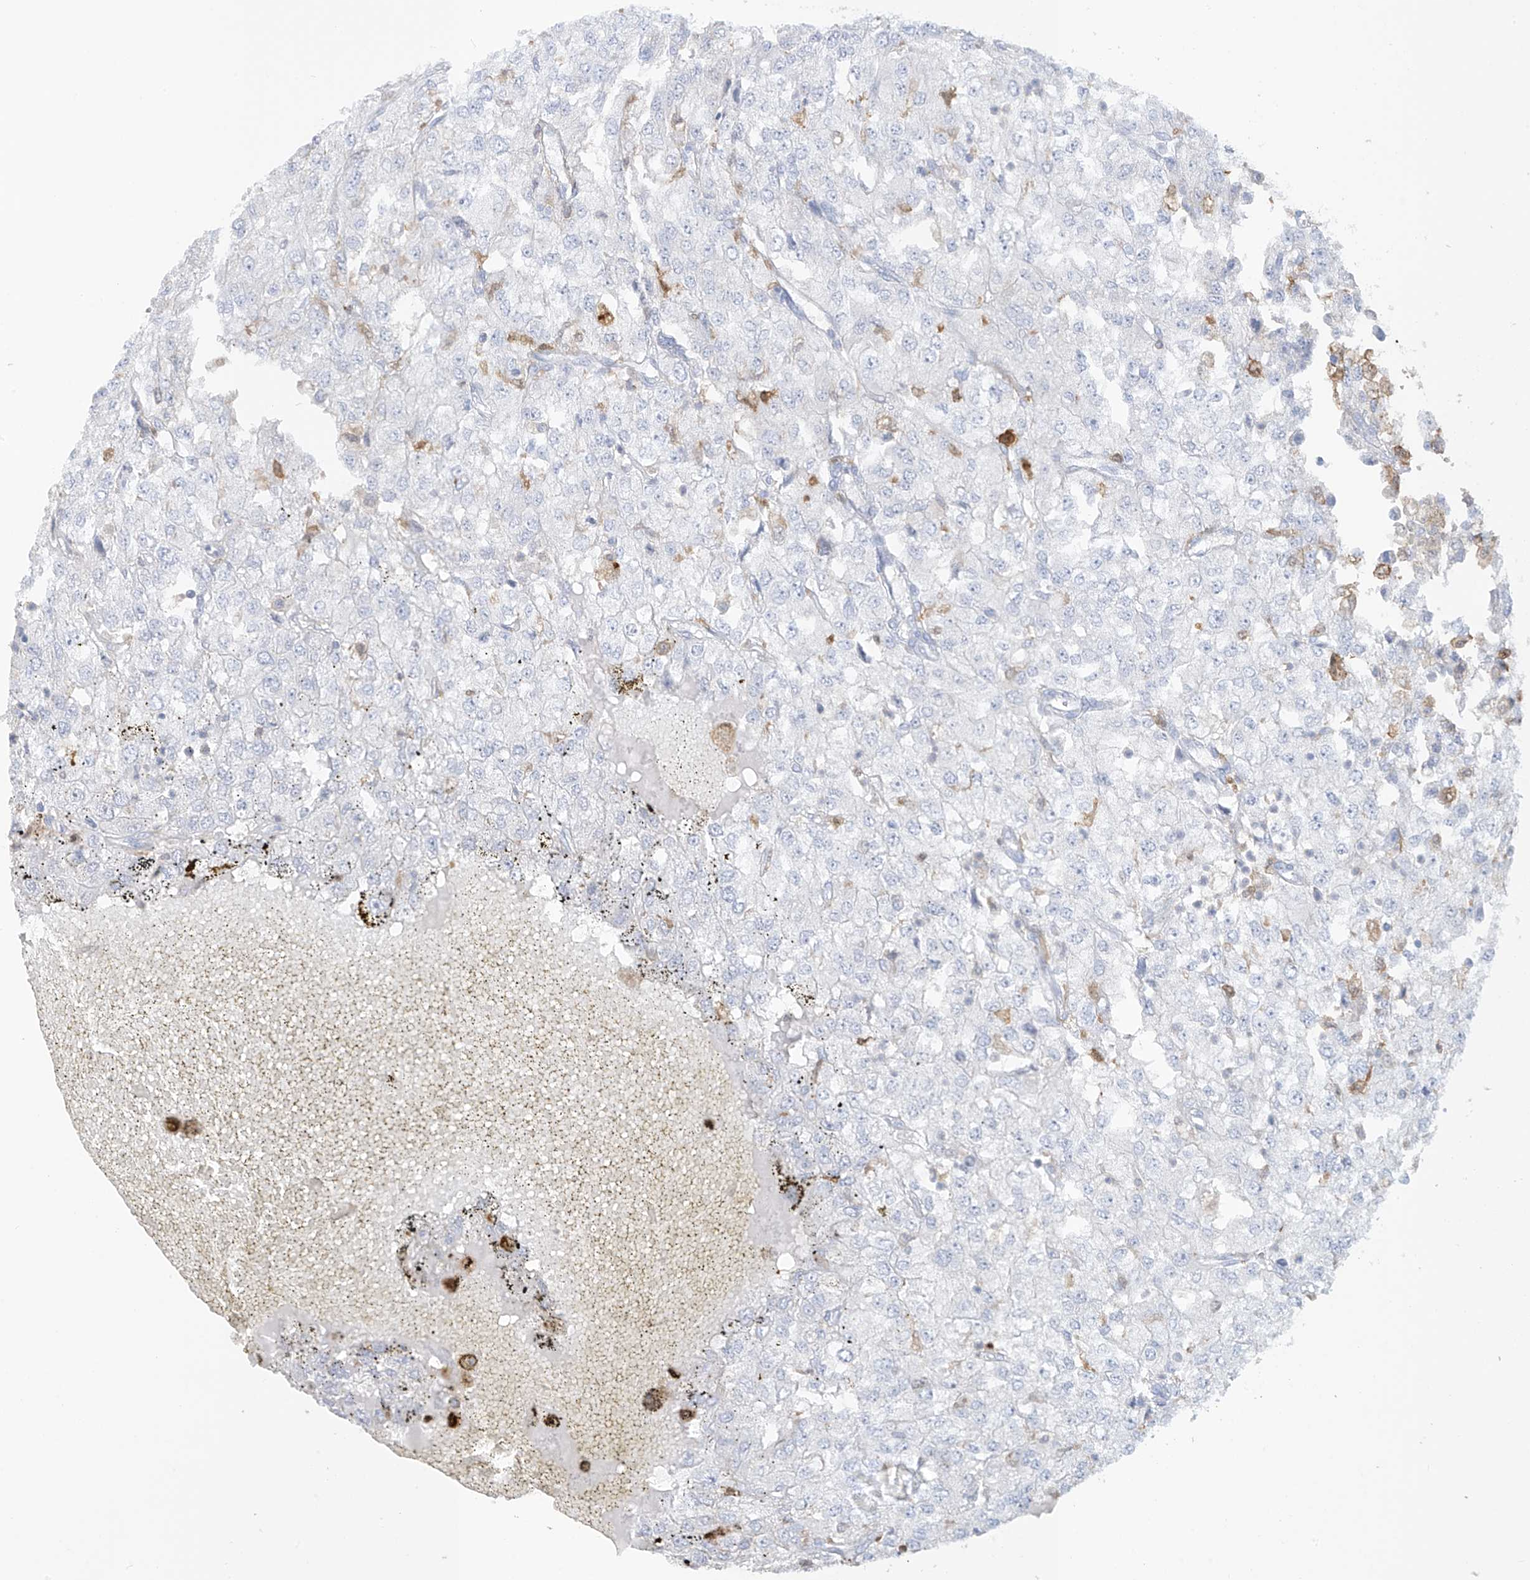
{"staining": {"intensity": "negative", "quantity": "none", "location": "none"}, "tissue": "renal cancer", "cell_type": "Tumor cells", "image_type": "cancer", "snomed": [{"axis": "morphology", "description": "Adenocarcinoma, NOS"}, {"axis": "topography", "description": "Kidney"}], "caption": "Human renal cancer (adenocarcinoma) stained for a protein using immunohistochemistry exhibits no expression in tumor cells.", "gene": "TRMT2B", "patient": {"sex": "female", "age": 54}}